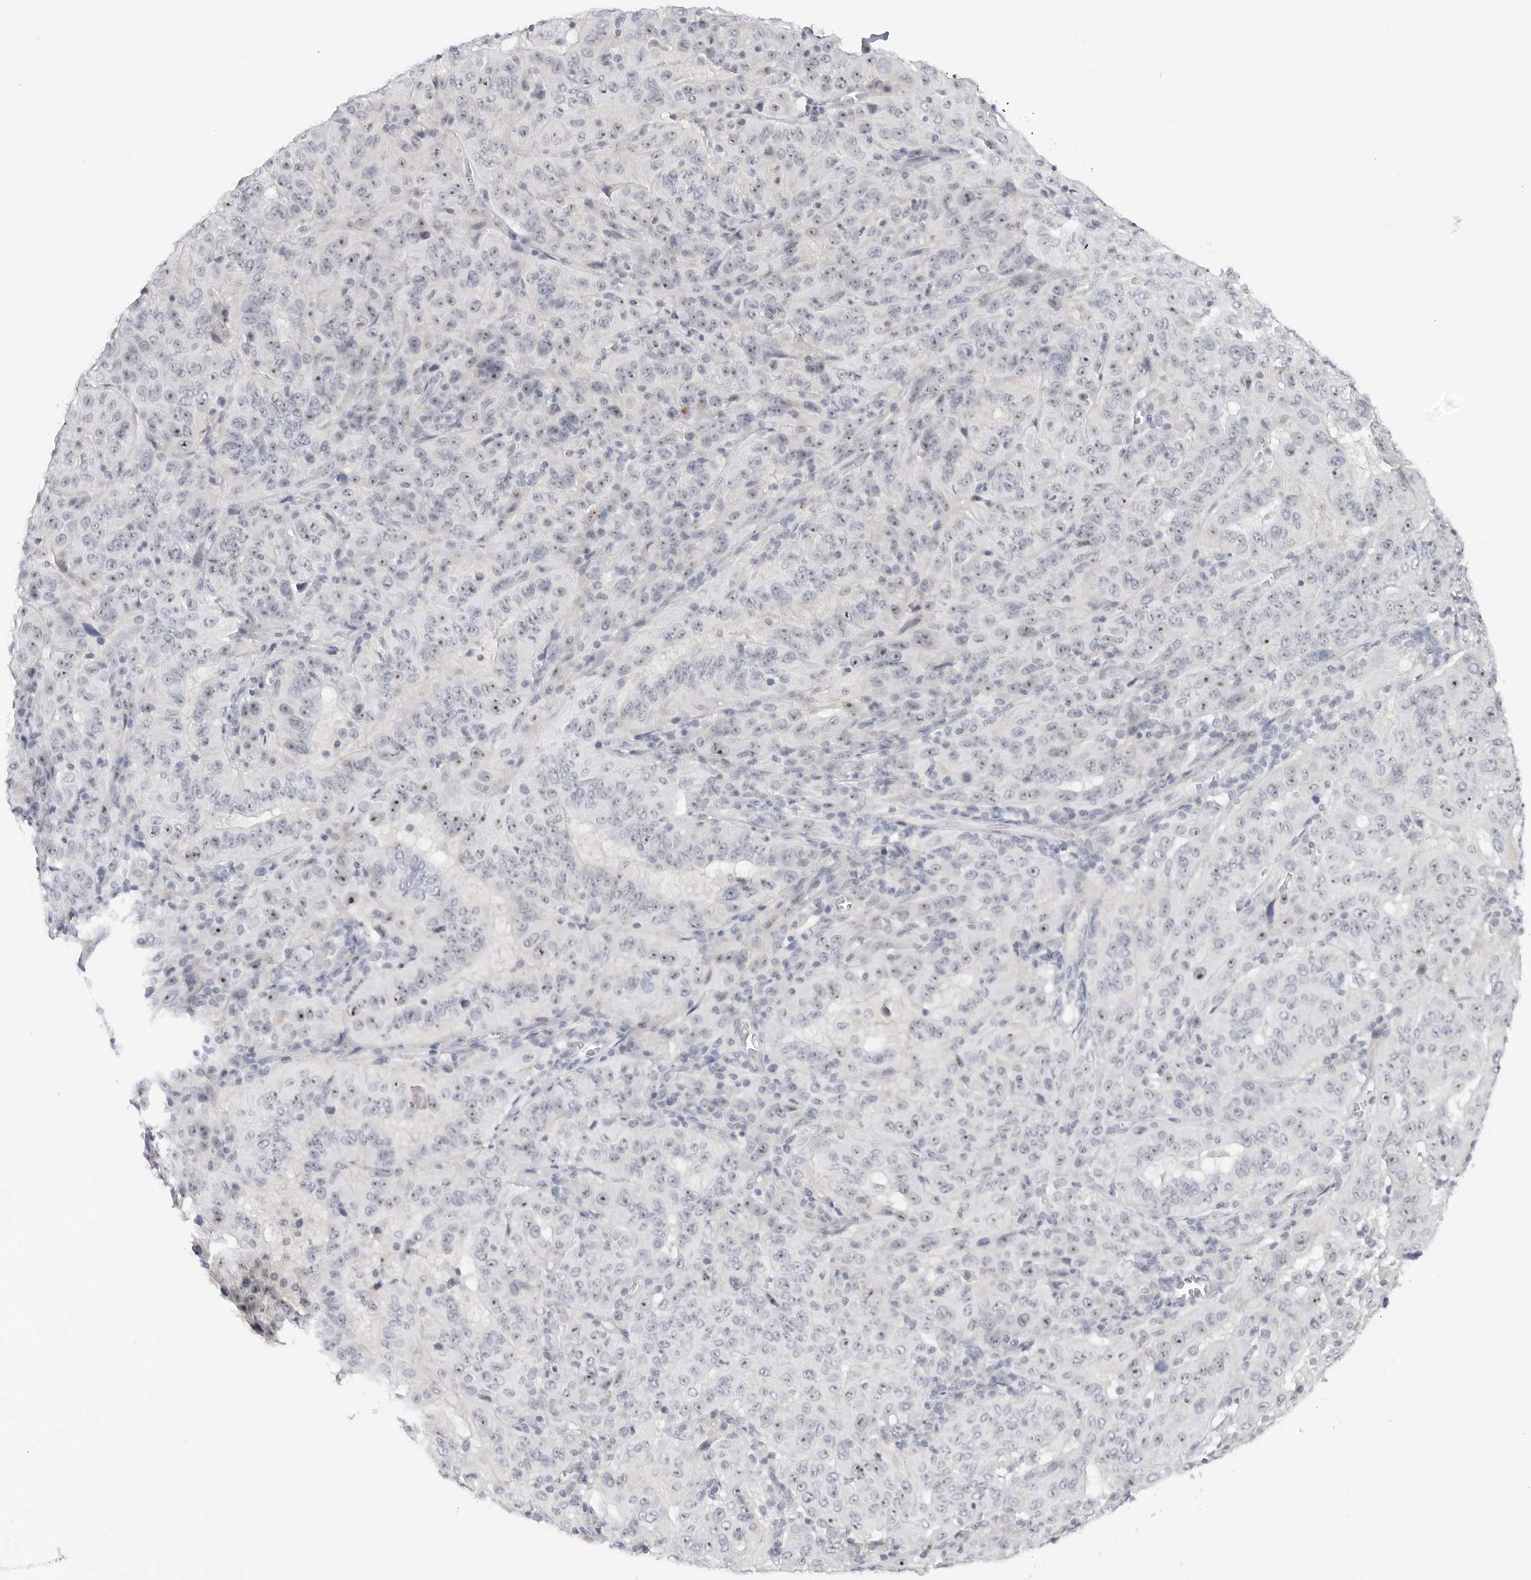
{"staining": {"intensity": "moderate", "quantity": "<25%", "location": "nuclear"}, "tissue": "pancreatic cancer", "cell_type": "Tumor cells", "image_type": "cancer", "snomed": [{"axis": "morphology", "description": "Adenocarcinoma, NOS"}, {"axis": "topography", "description": "Pancreas"}], "caption": "Immunohistochemistry (DAB (3,3'-diaminobenzidine)) staining of human pancreatic cancer (adenocarcinoma) demonstrates moderate nuclear protein positivity in approximately <25% of tumor cells.", "gene": "MAP2K5", "patient": {"sex": "male", "age": 63}}